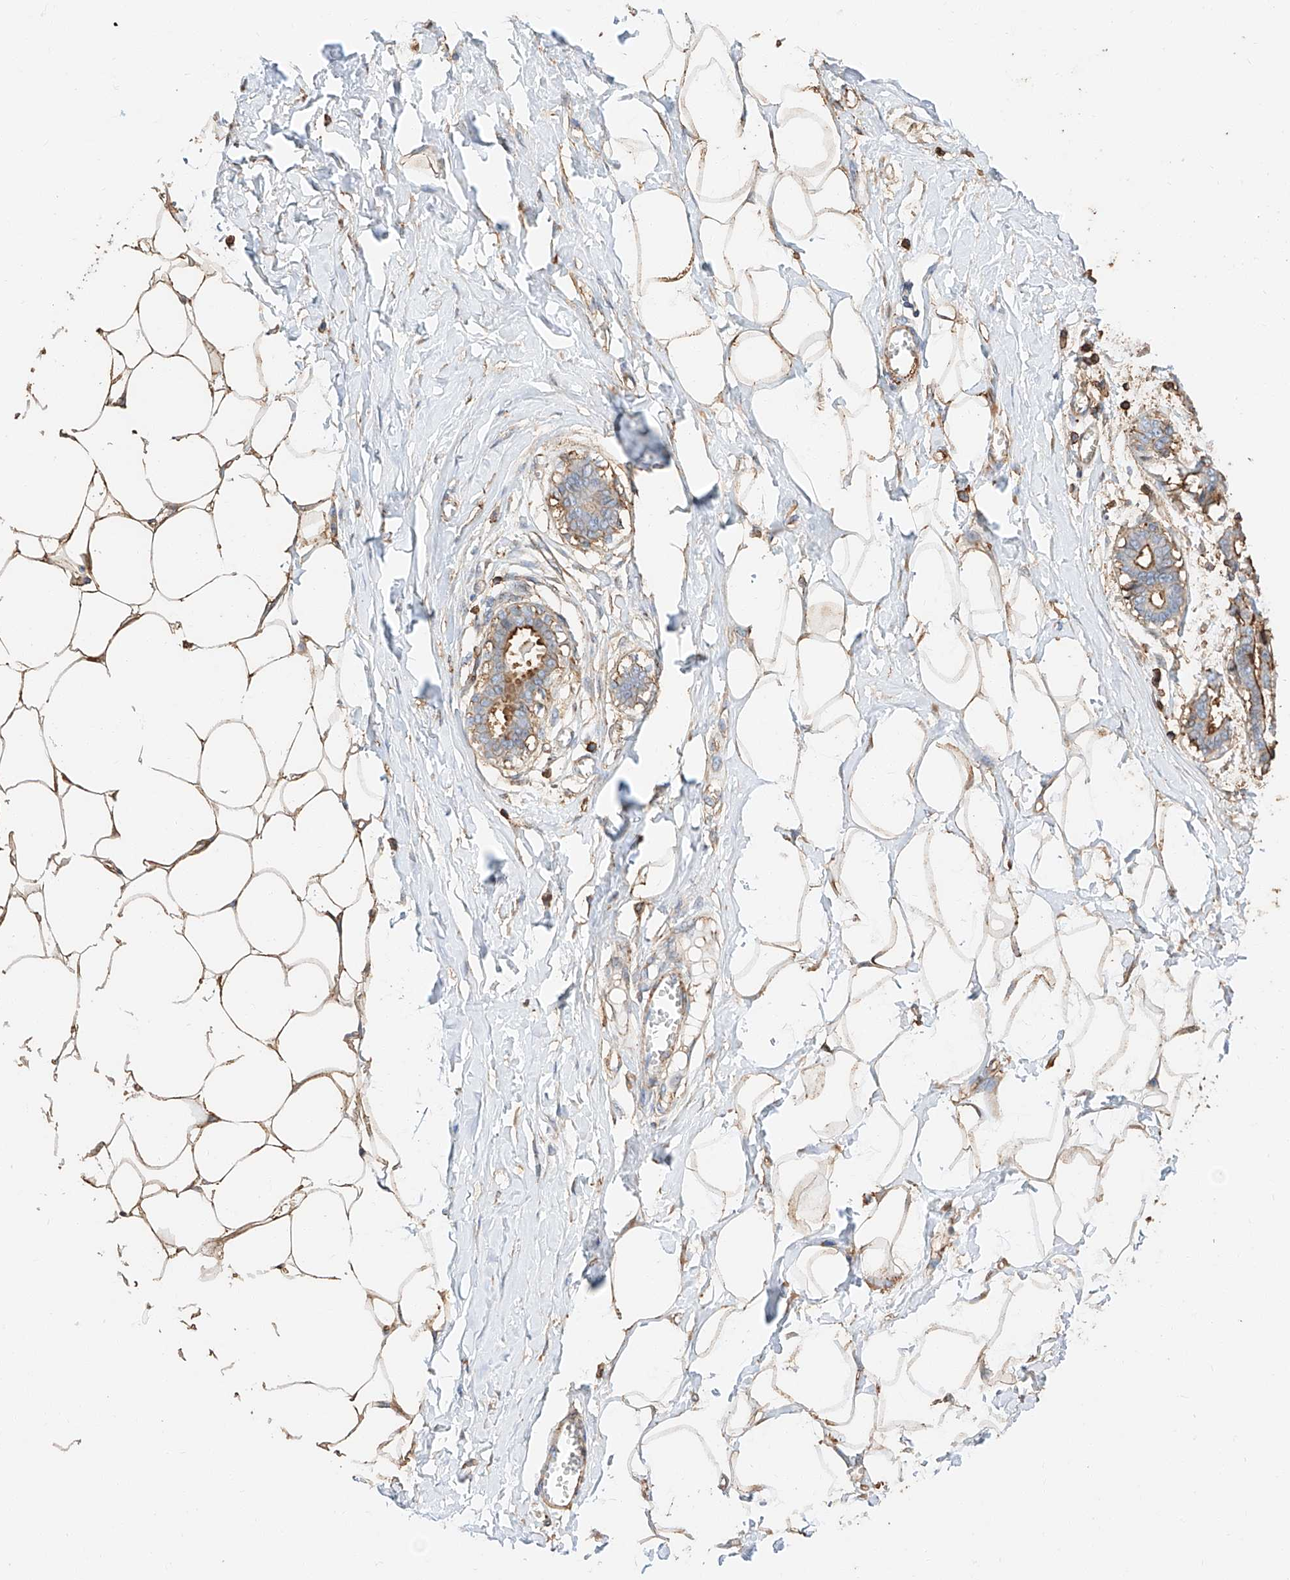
{"staining": {"intensity": "moderate", "quantity": "25%-75%", "location": "cytoplasmic/membranous"}, "tissue": "breast", "cell_type": "Adipocytes", "image_type": "normal", "snomed": [{"axis": "morphology", "description": "Normal tissue, NOS"}, {"axis": "topography", "description": "Breast"}], "caption": "Immunohistochemistry (IHC) (DAB (3,3'-diaminobenzidine)) staining of benign human breast exhibits moderate cytoplasmic/membranous protein positivity in about 25%-75% of adipocytes.", "gene": "WFS1", "patient": {"sex": "female", "age": 27}}